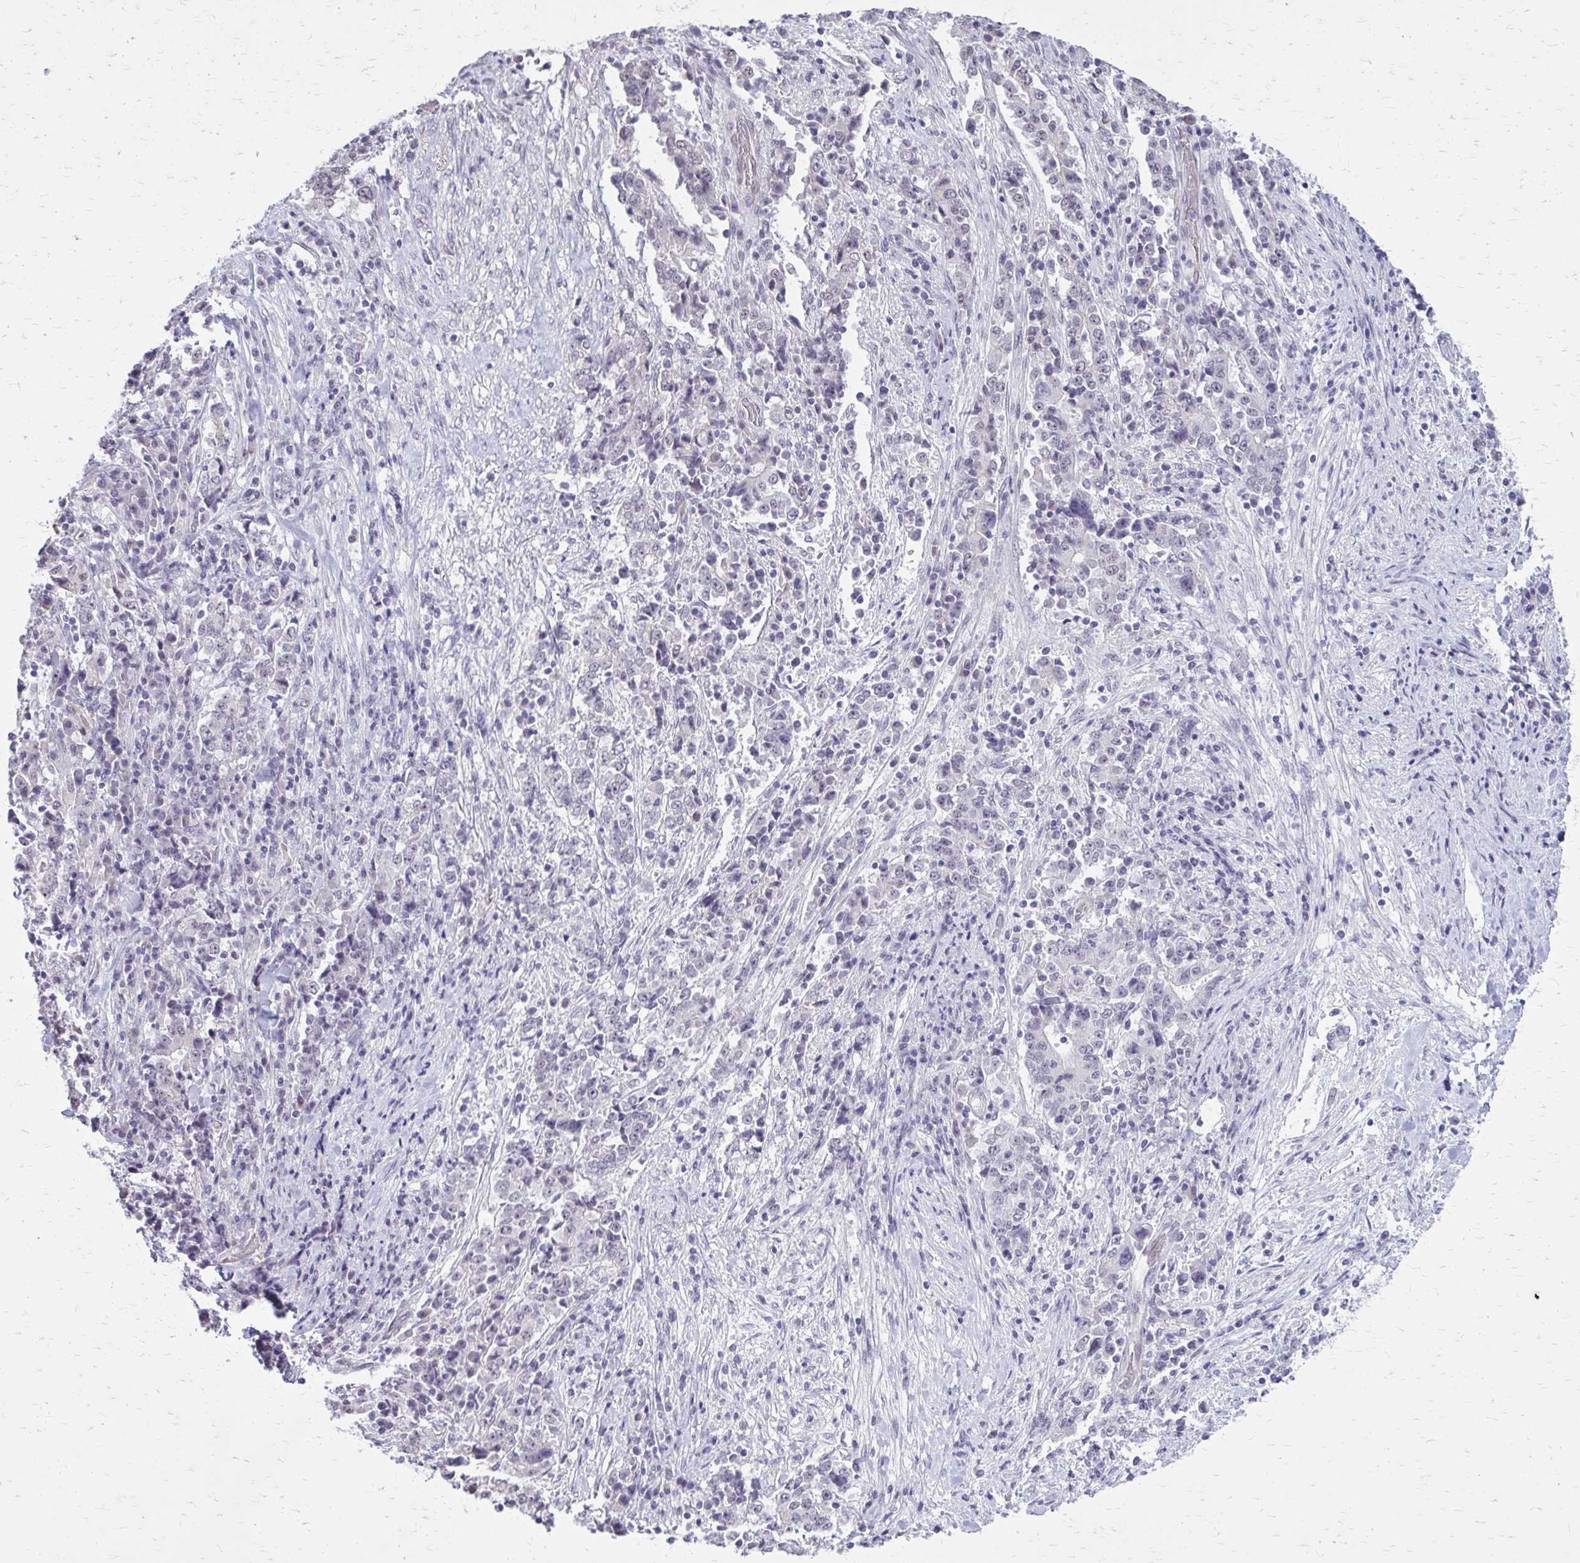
{"staining": {"intensity": "negative", "quantity": "none", "location": "none"}, "tissue": "stomach cancer", "cell_type": "Tumor cells", "image_type": "cancer", "snomed": [{"axis": "morphology", "description": "Normal tissue, NOS"}, {"axis": "morphology", "description": "Adenocarcinoma, NOS"}, {"axis": "topography", "description": "Stomach, upper"}, {"axis": "topography", "description": "Stomach"}], "caption": "Immunohistochemistry (IHC) photomicrograph of stomach cancer stained for a protein (brown), which shows no staining in tumor cells.", "gene": "PLCB1", "patient": {"sex": "male", "age": 59}}